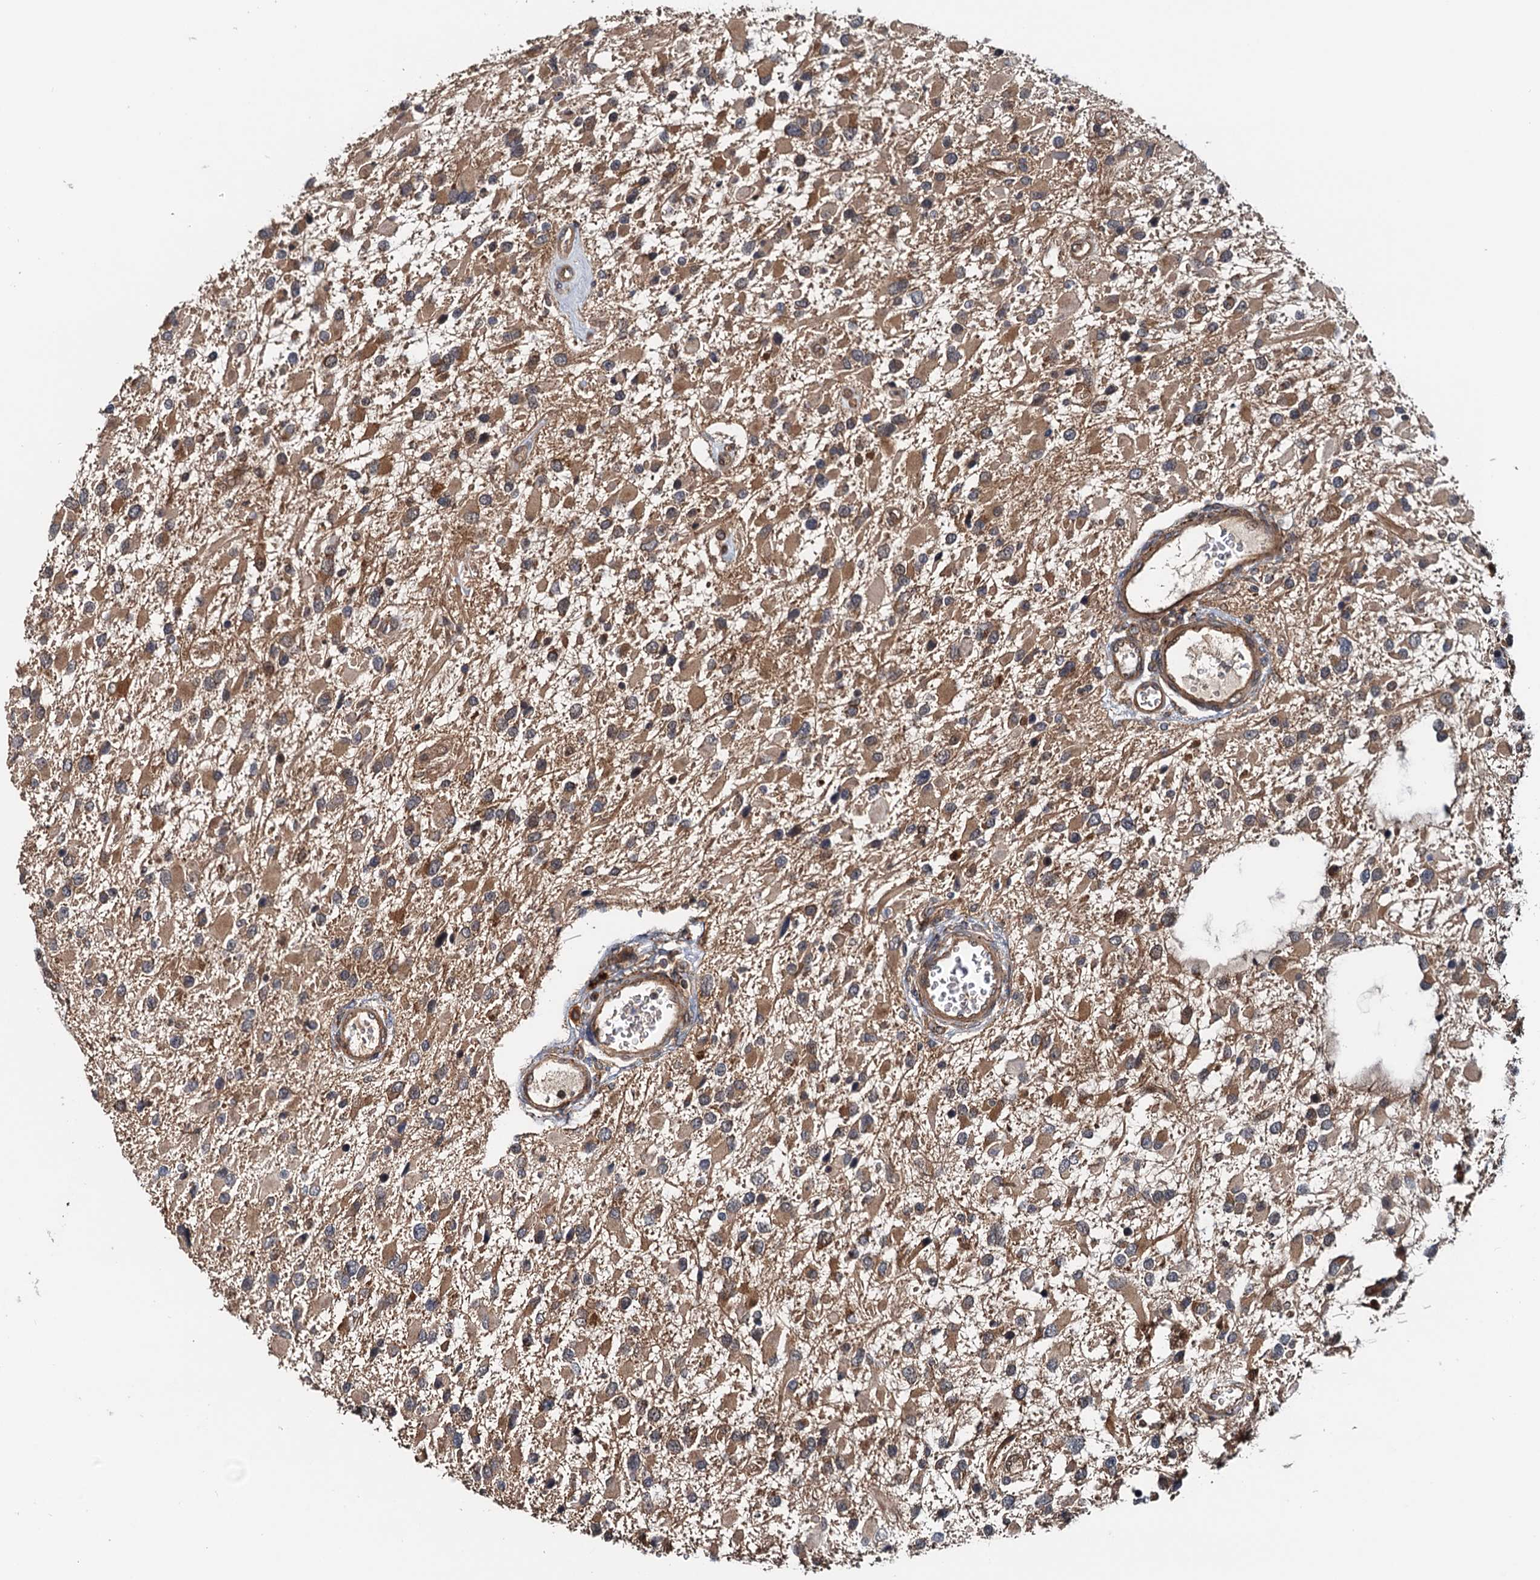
{"staining": {"intensity": "moderate", "quantity": ">75%", "location": "cytoplasmic/membranous"}, "tissue": "glioma", "cell_type": "Tumor cells", "image_type": "cancer", "snomed": [{"axis": "morphology", "description": "Glioma, malignant, High grade"}, {"axis": "topography", "description": "Brain"}], "caption": "DAB immunohistochemical staining of human malignant glioma (high-grade) demonstrates moderate cytoplasmic/membranous protein staining in approximately >75% of tumor cells. The protein of interest is stained brown, and the nuclei are stained in blue (DAB IHC with brightfield microscopy, high magnification).", "gene": "AAGAB", "patient": {"sex": "male", "age": 53}}